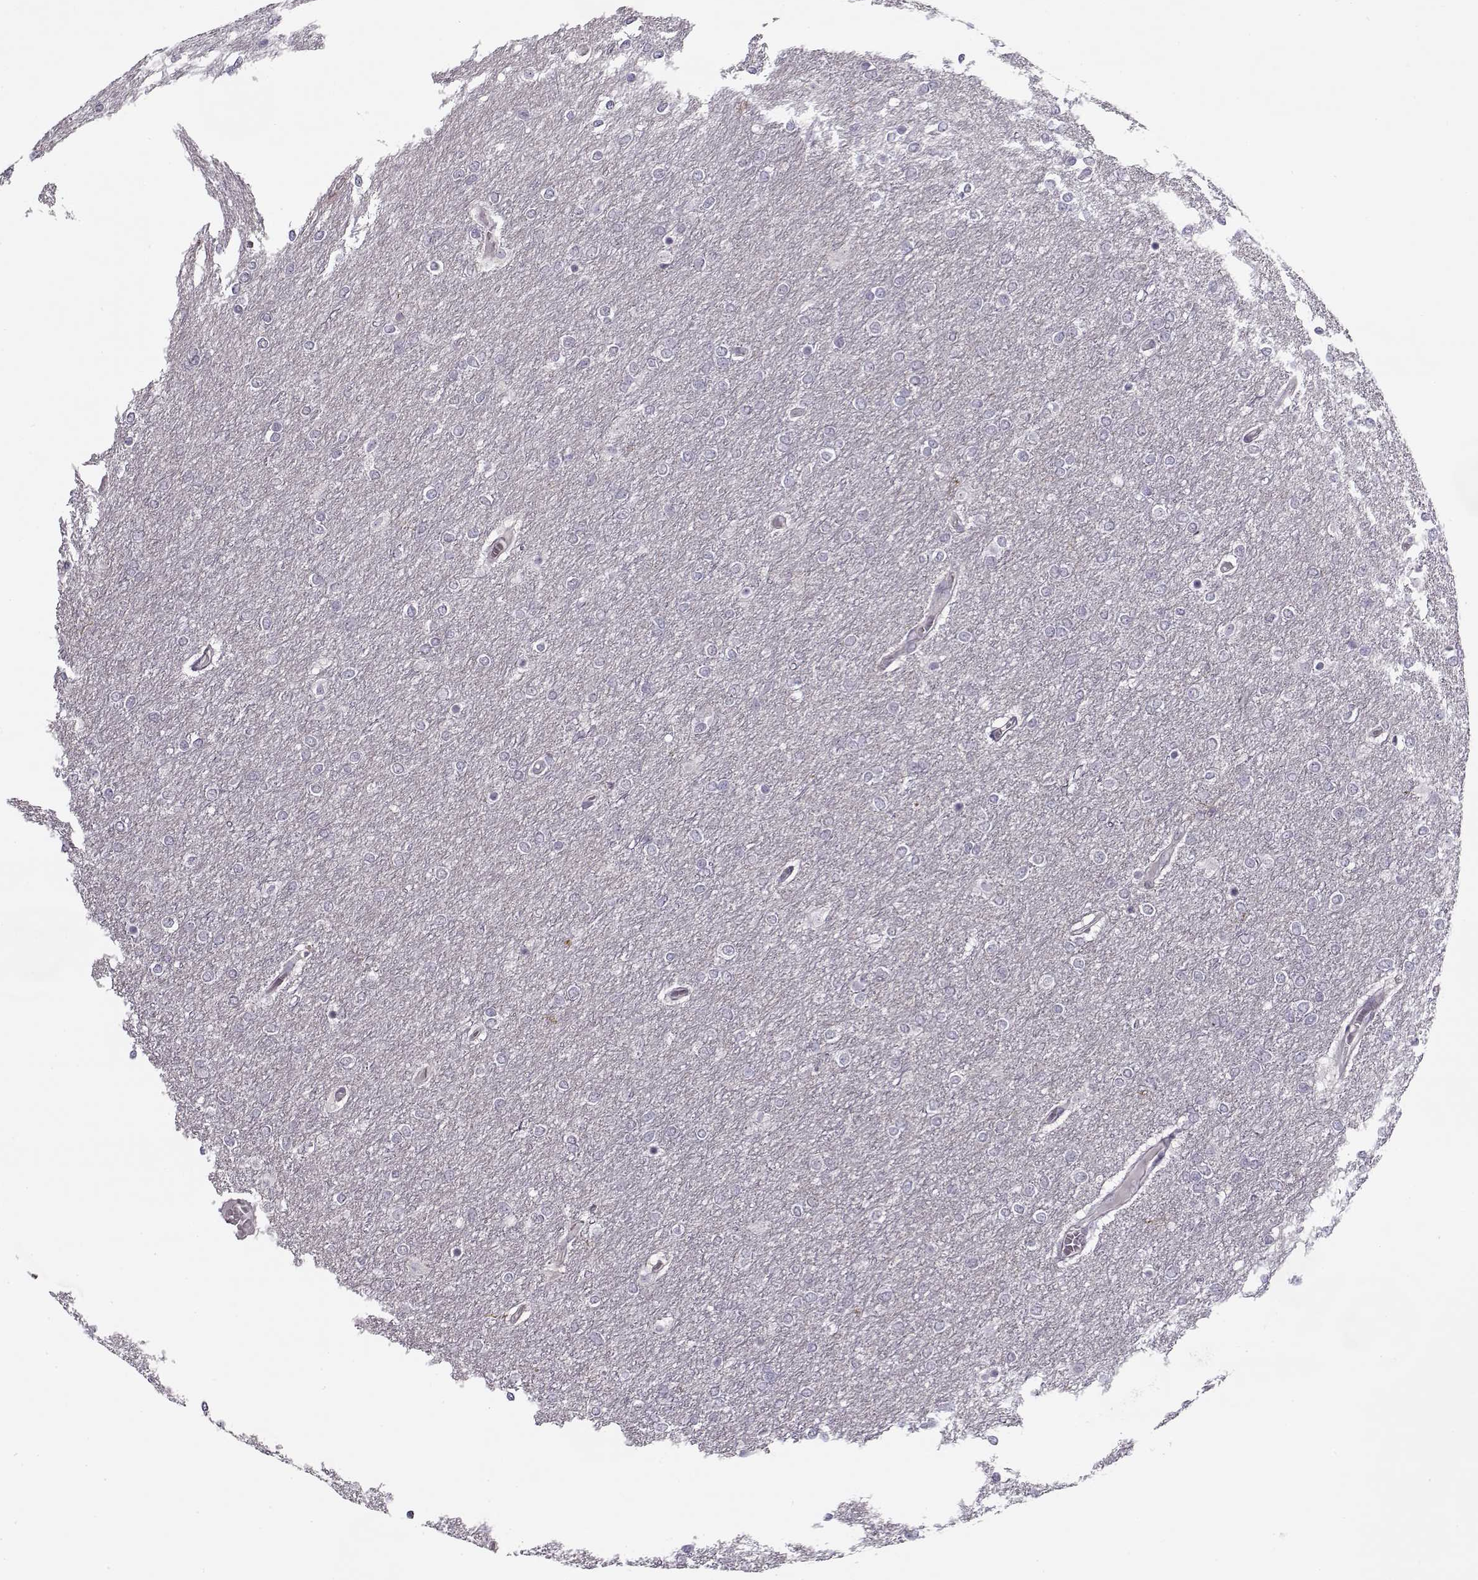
{"staining": {"intensity": "negative", "quantity": "none", "location": "none"}, "tissue": "glioma", "cell_type": "Tumor cells", "image_type": "cancer", "snomed": [{"axis": "morphology", "description": "Glioma, malignant, High grade"}, {"axis": "topography", "description": "Brain"}], "caption": "DAB immunohistochemical staining of glioma displays no significant staining in tumor cells.", "gene": "PNMT", "patient": {"sex": "female", "age": 61}}